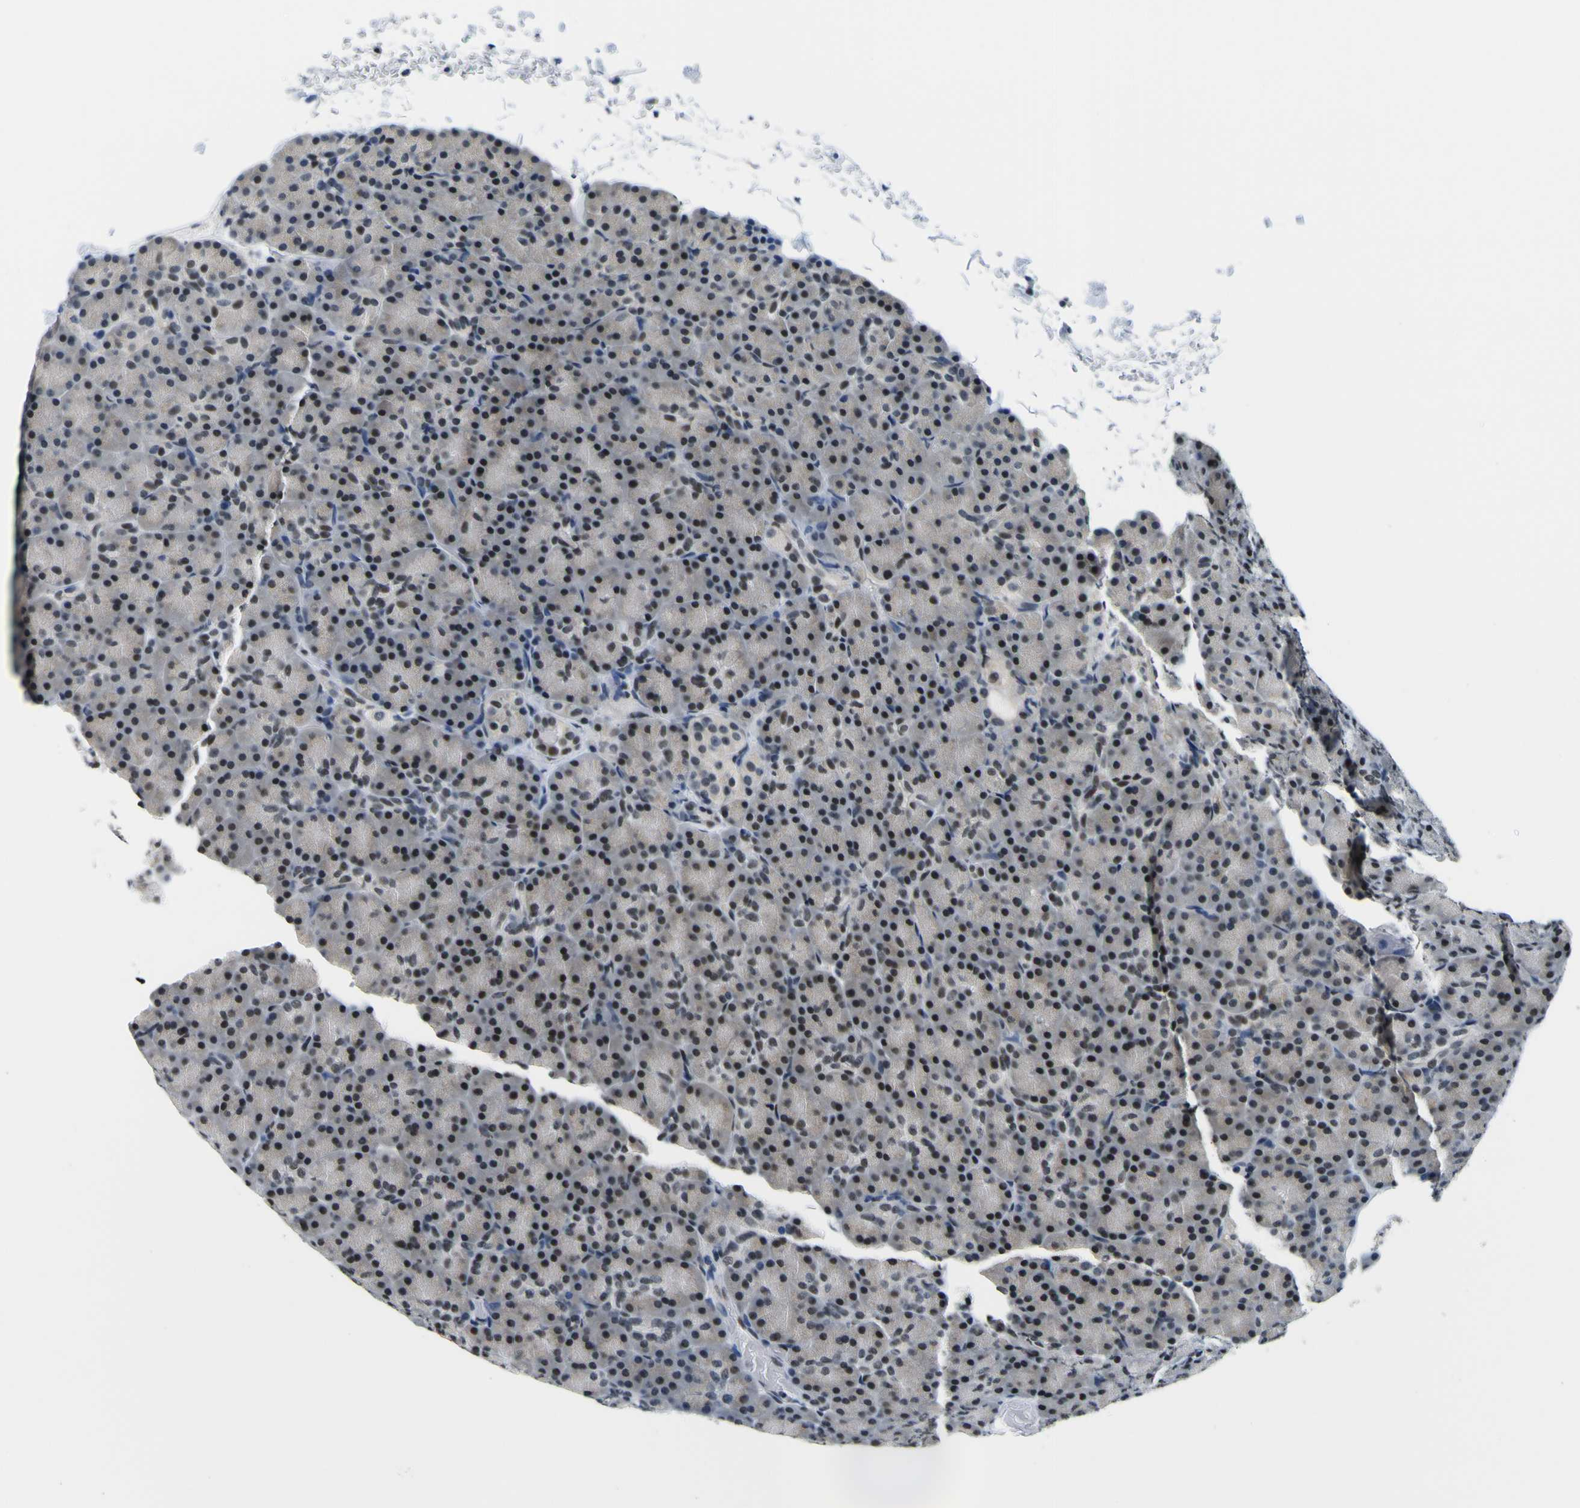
{"staining": {"intensity": "moderate", "quantity": ">75%", "location": "nuclear"}, "tissue": "pancreas", "cell_type": "Exocrine glandular cells", "image_type": "normal", "snomed": [{"axis": "morphology", "description": "Normal tissue, NOS"}, {"axis": "topography", "description": "Pancreas"}], "caption": "Exocrine glandular cells demonstrate medium levels of moderate nuclear positivity in about >75% of cells in normal human pancreas.", "gene": "SP1", "patient": {"sex": "female", "age": 43}}